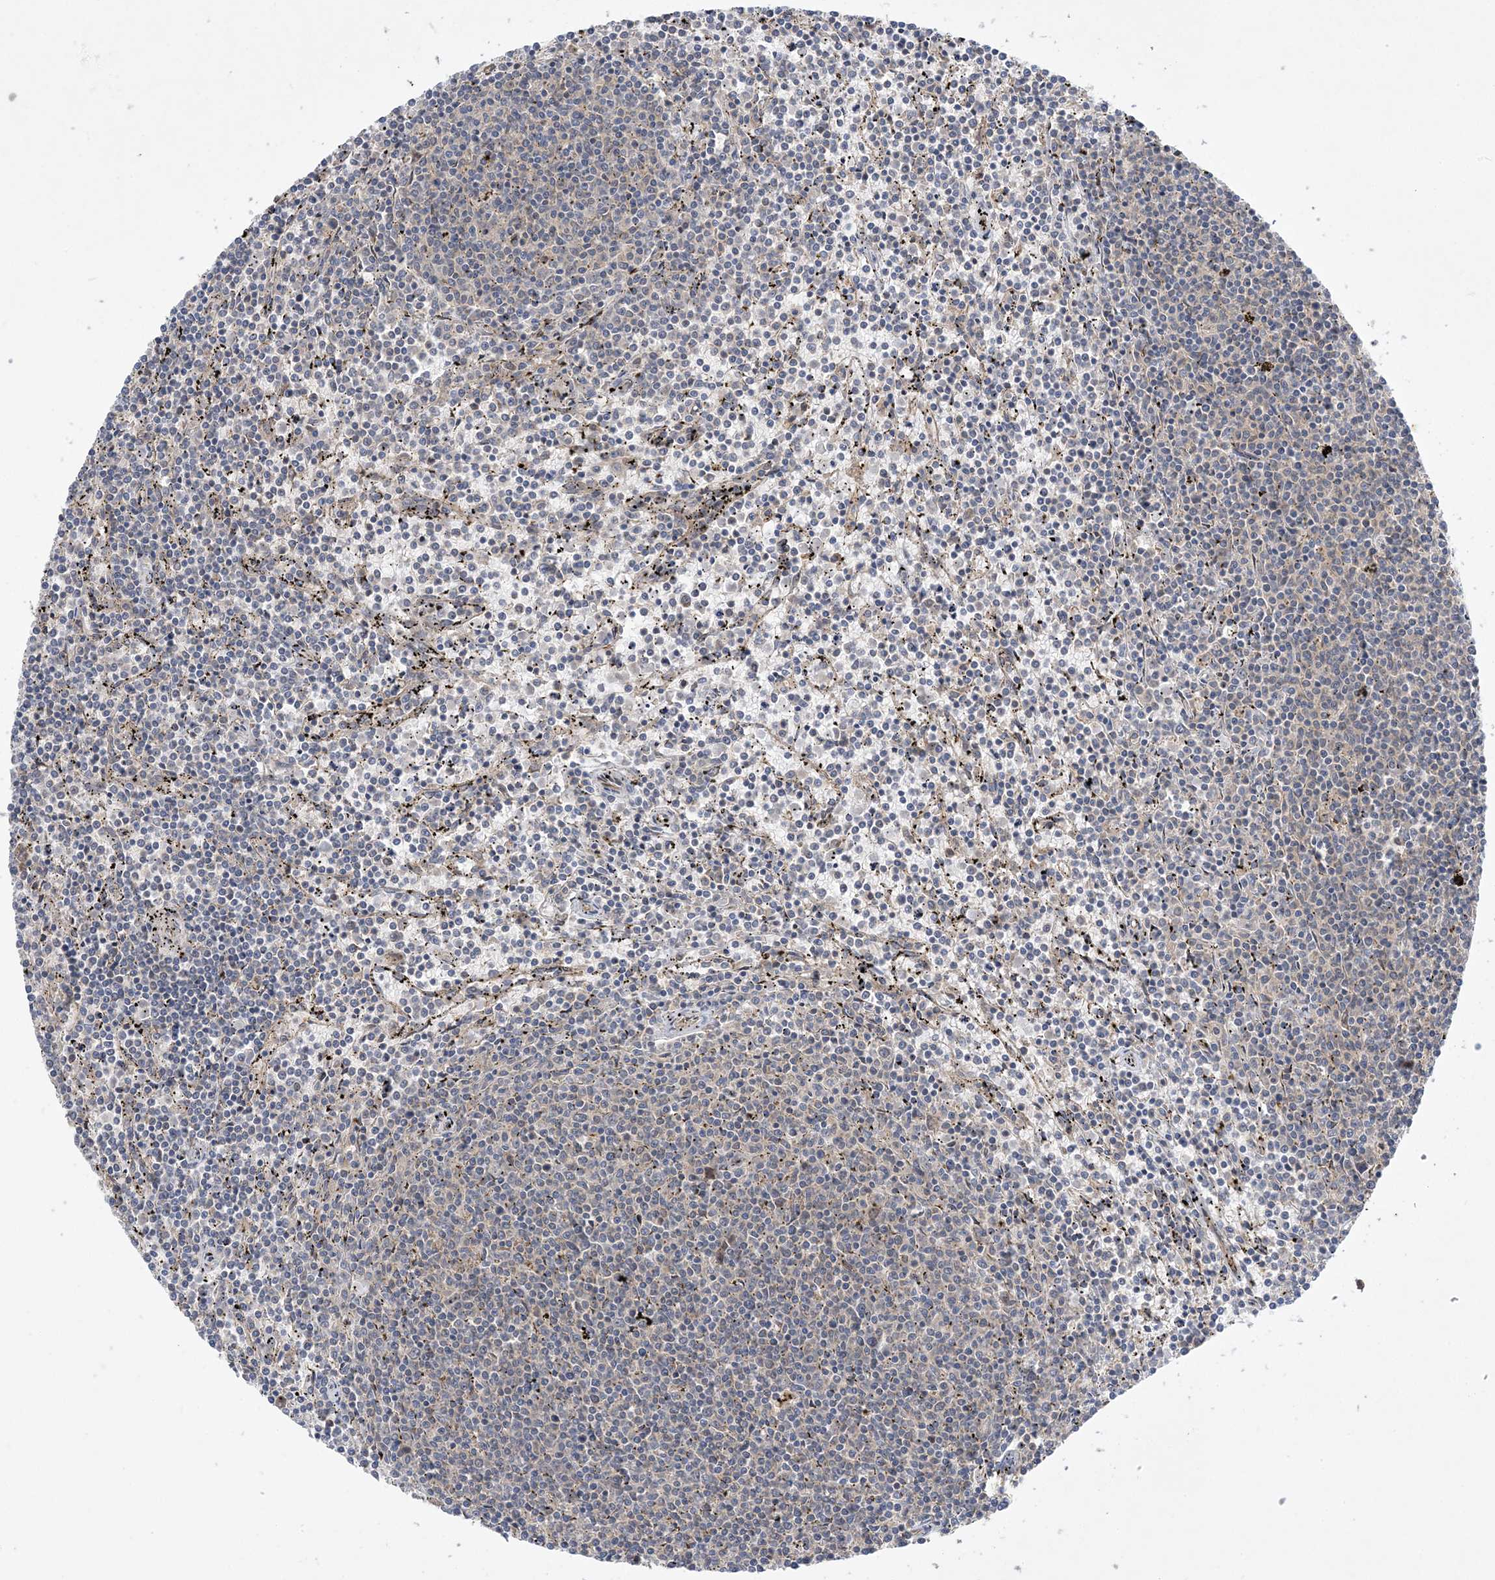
{"staining": {"intensity": "negative", "quantity": "none", "location": "none"}, "tissue": "lymphoma", "cell_type": "Tumor cells", "image_type": "cancer", "snomed": [{"axis": "morphology", "description": "Malignant lymphoma, non-Hodgkin's type, Low grade"}, {"axis": "topography", "description": "Spleen"}], "caption": "This is an IHC image of lymphoma. There is no positivity in tumor cells.", "gene": "MMADHC", "patient": {"sex": "female", "age": 50}}